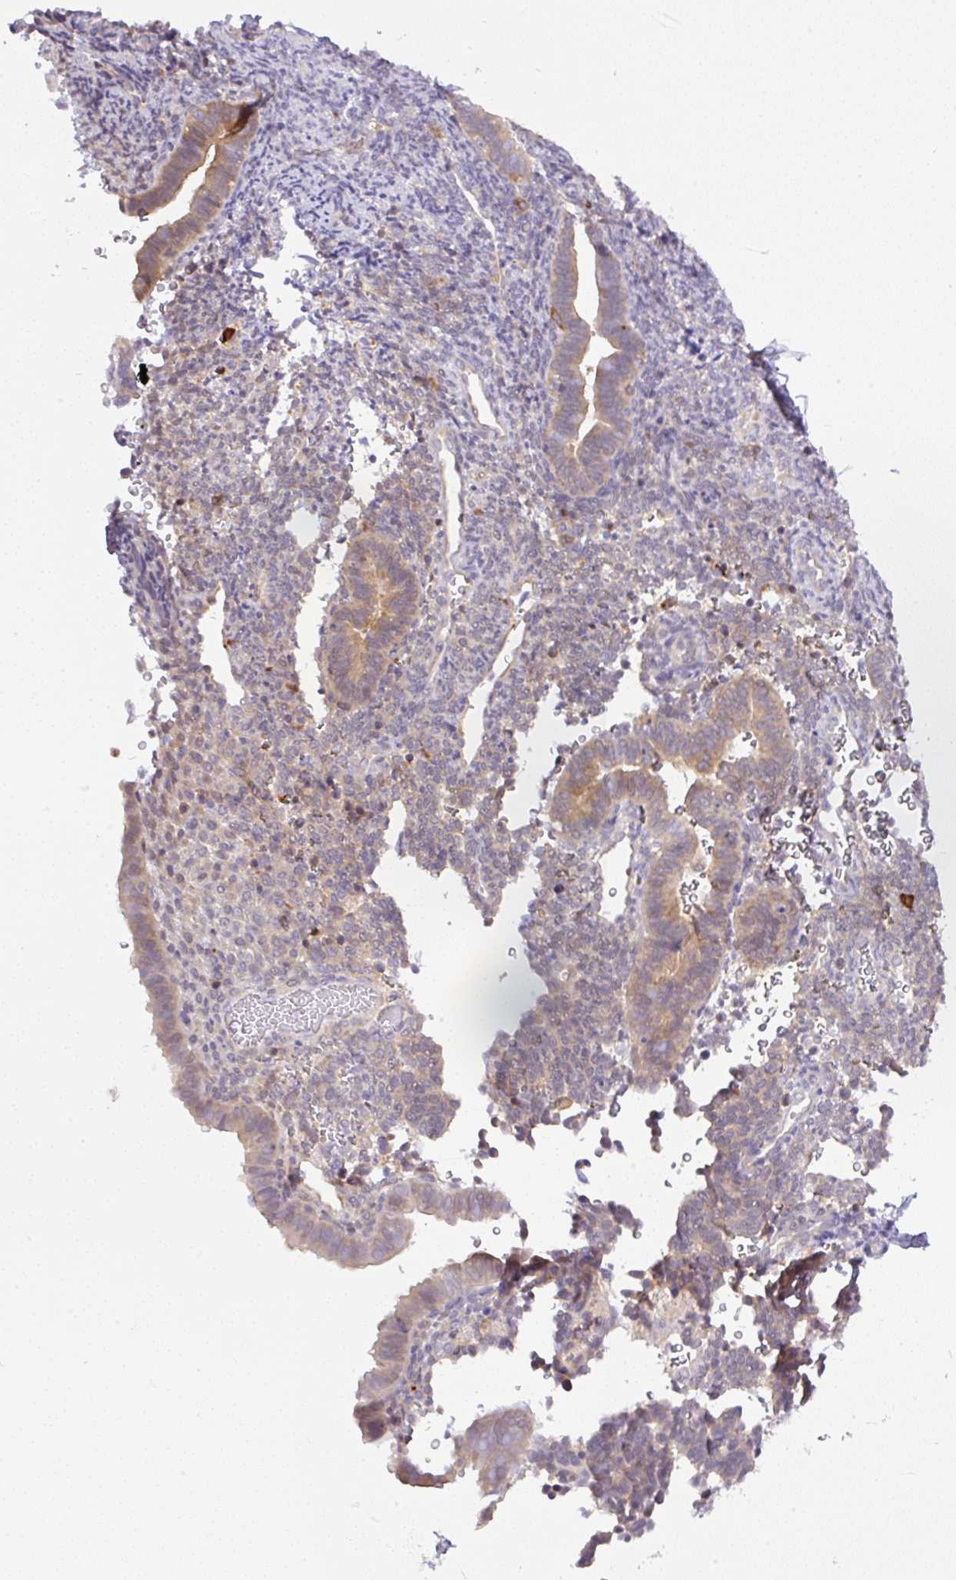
{"staining": {"intensity": "negative", "quantity": "none", "location": "none"}, "tissue": "endometrium", "cell_type": "Cells in endometrial stroma", "image_type": "normal", "snomed": [{"axis": "morphology", "description": "Normal tissue, NOS"}, {"axis": "topography", "description": "Endometrium"}], "caption": "Cells in endometrial stroma show no significant protein positivity in unremarkable endometrium.", "gene": "CAMK2A", "patient": {"sex": "female", "age": 34}}